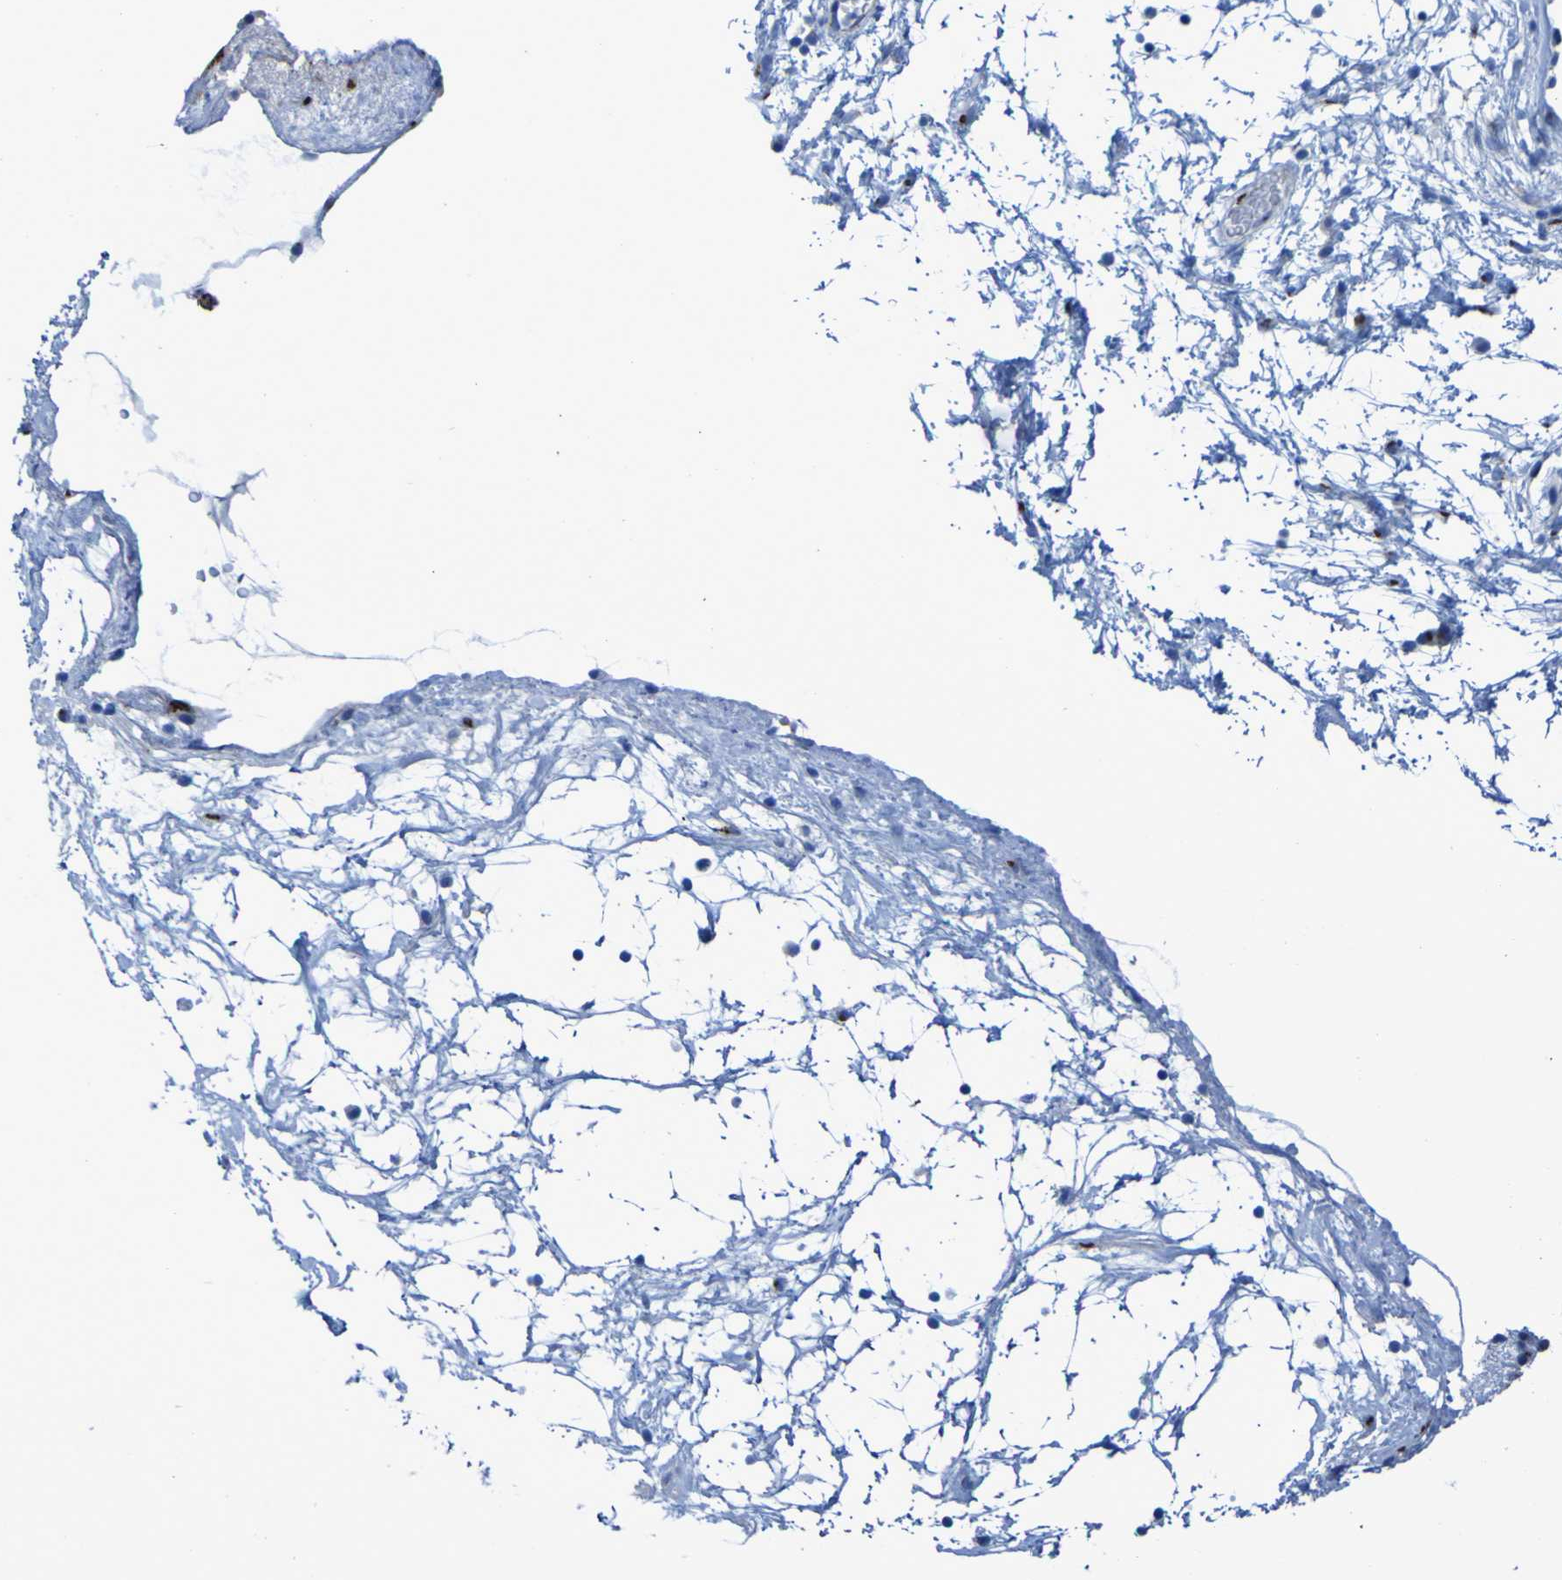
{"staining": {"intensity": "strong", "quantity": "25%-75%", "location": "cytoplasmic/membranous"}, "tissue": "nasopharynx", "cell_type": "Respiratory epithelial cells", "image_type": "normal", "snomed": [{"axis": "morphology", "description": "Normal tissue, NOS"}, {"axis": "morphology", "description": "Inflammation, NOS"}, {"axis": "topography", "description": "Nasopharynx"}], "caption": "Unremarkable nasopharynx displays strong cytoplasmic/membranous expression in about 25%-75% of respiratory epithelial cells.", "gene": "GOLM1", "patient": {"sex": "male", "age": 48}}